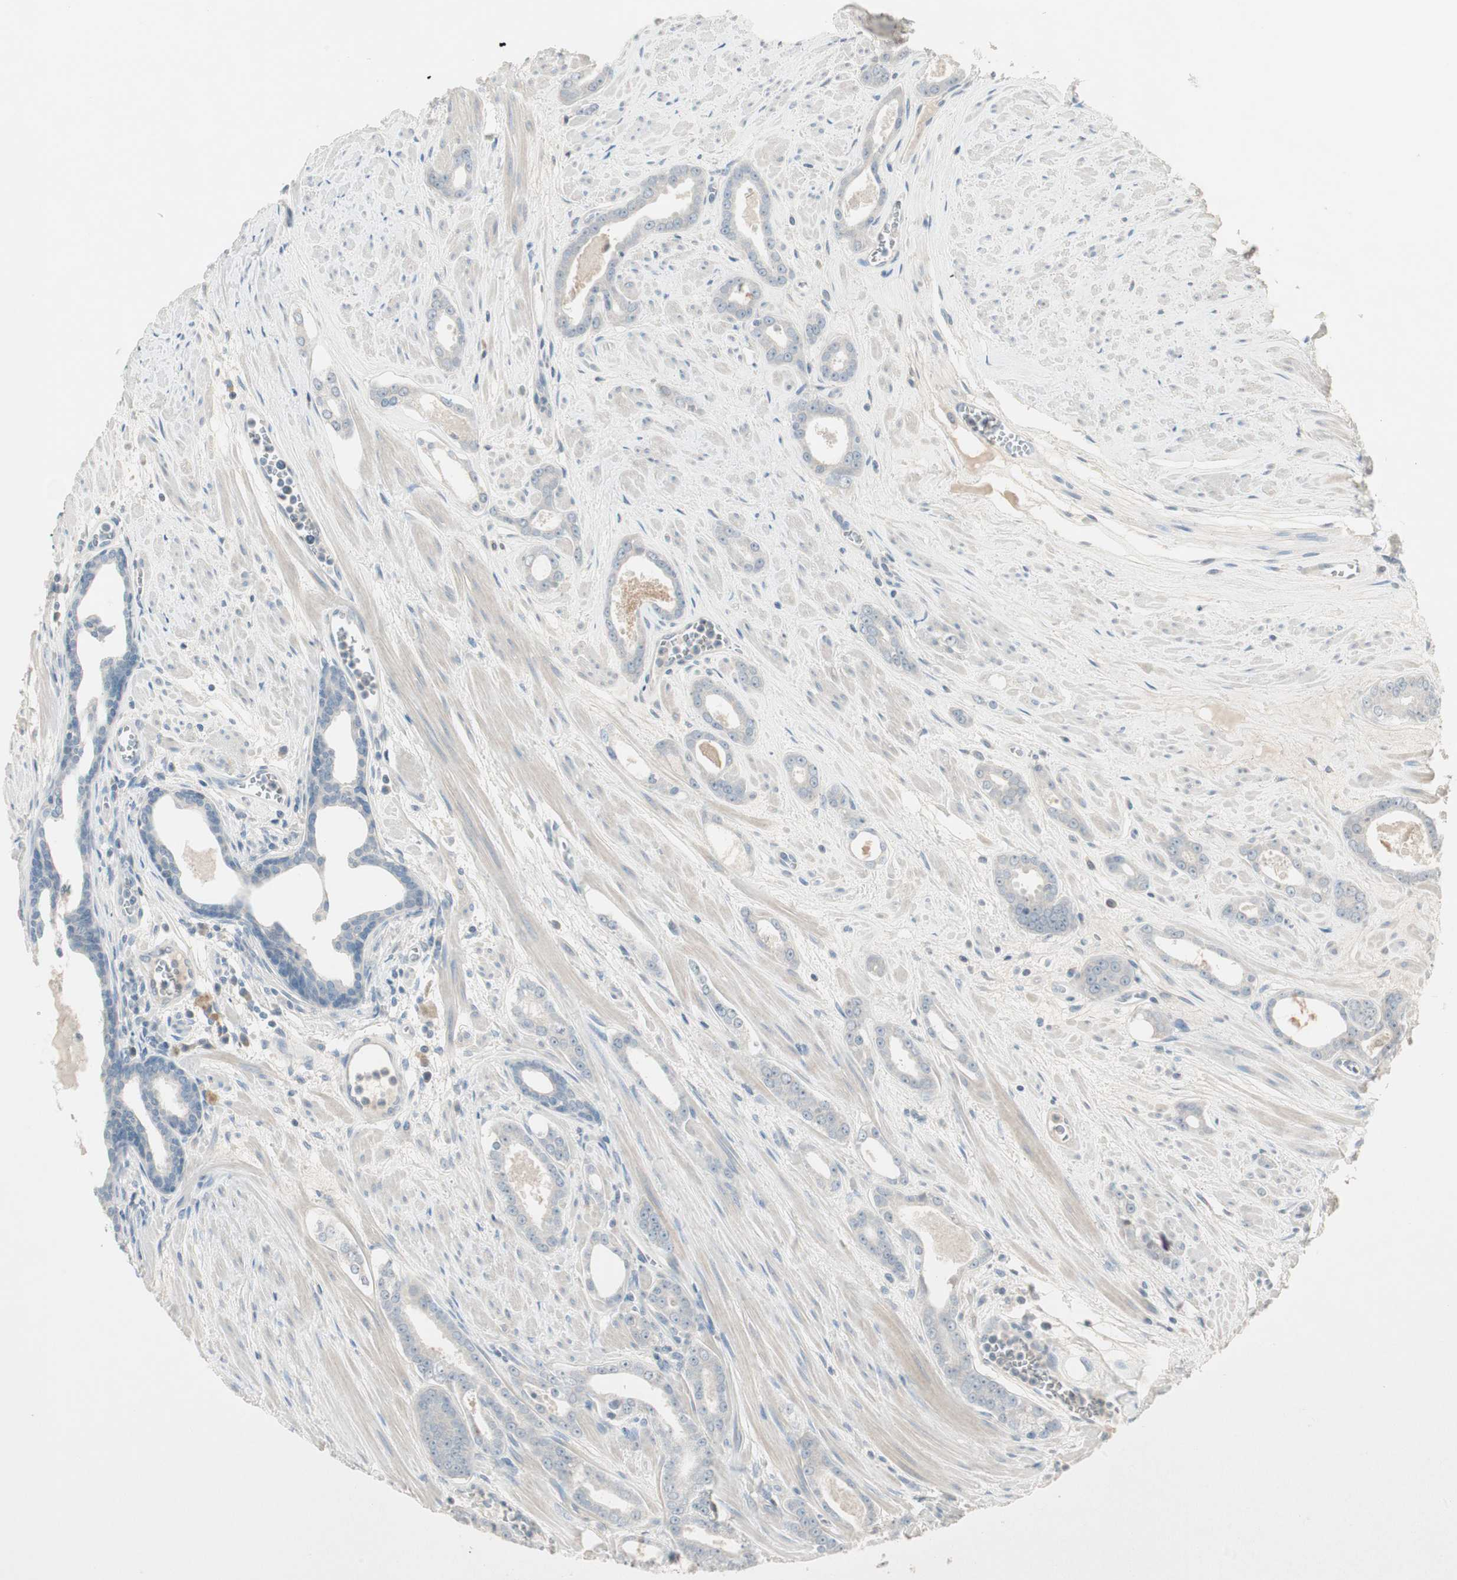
{"staining": {"intensity": "weak", "quantity": "25%-75%", "location": "cytoplasmic/membranous"}, "tissue": "prostate cancer", "cell_type": "Tumor cells", "image_type": "cancer", "snomed": [{"axis": "morphology", "description": "Adenocarcinoma, Low grade"}, {"axis": "topography", "description": "Prostate"}], "caption": "Immunohistochemical staining of human low-grade adenocarcinoma (prostate) reveals low levels of weak cytoplasmic/membranous staining in about 25%-75% of tumor cells.", "gene": "ITLN2", "patient": {"sex": "male", "age": 57}}